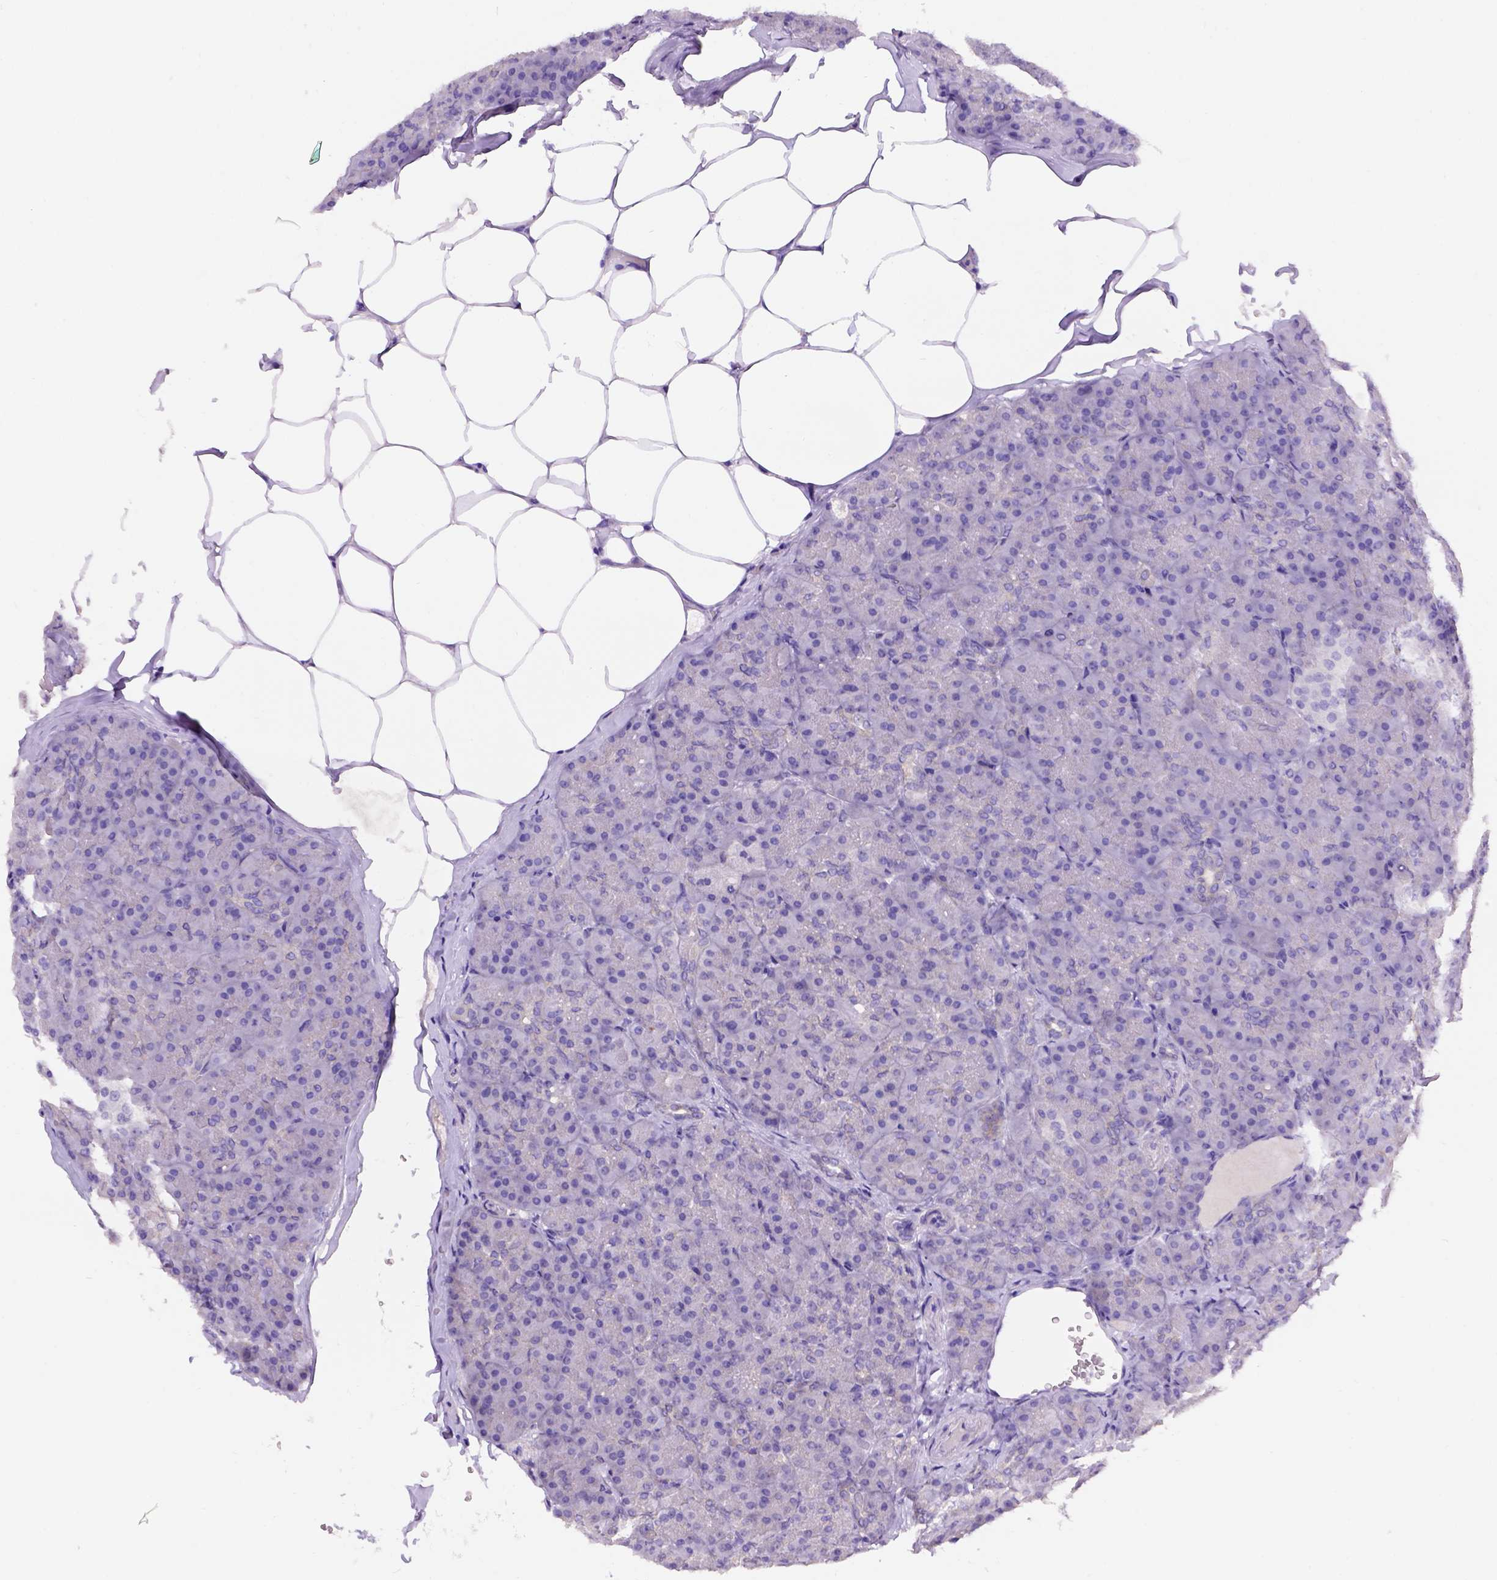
{"staining": {"intensity": "weak", "quantity": "25%-75%", "location": "cytoplasmic/membranous"}, "tissue": "pancreas", "cell_type": "Exocrine glandular cells", "image_type": "normal", "snomed": [{"axis": "morphology", "description": "Normal tissue, NOS"}, {"axis": "topography", "description": "Pancreas"}], "caption": "DAB immunohistochemical staining of unremarkable human pancreas reveals weak cytoplasmic/membranous protein positivity in about 25%-75% of exocrine glandular cells. (DAB IHC, brown staining for protein, blue staining for nuclei).", "gene": "EGFR", "patient": {"sex": "male", "age": 57}}